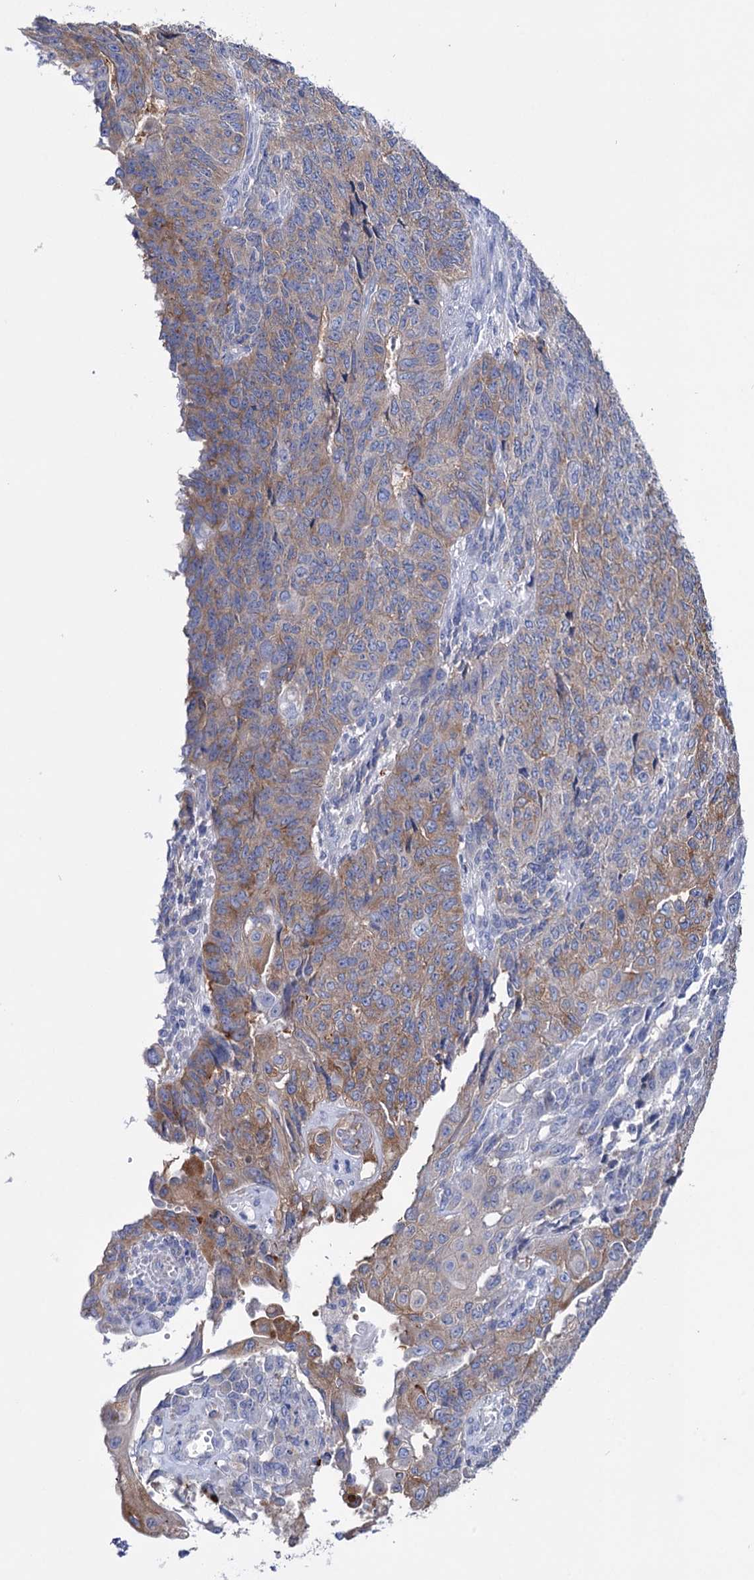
{"staining": {"intensity": "moderate", "quantity": ">75%", "location": "cytoplasmic/membranous"}, "tissue": "endometrial cancer", "cell_type": "Tumor cells", "image_type": "cancer", "snomed": [{"axis": "morphology", "description": "Adenocarcinoma, NOS"}, {"axis": "topography", "description": "Endometrium"}], "caption": "Brown immunohistochemical staining in human adenocarcinoma (endometrial) exhibits moderate cytoplasmic/membranous positivity in about >75% of tumor cells. The protein is stained brown, and the nuclei are stained in blue (DAB IHC with brightfield microscopy, high magnification).", "gene": "BBS4", "patient": {"sex": "female", "age": 32}}